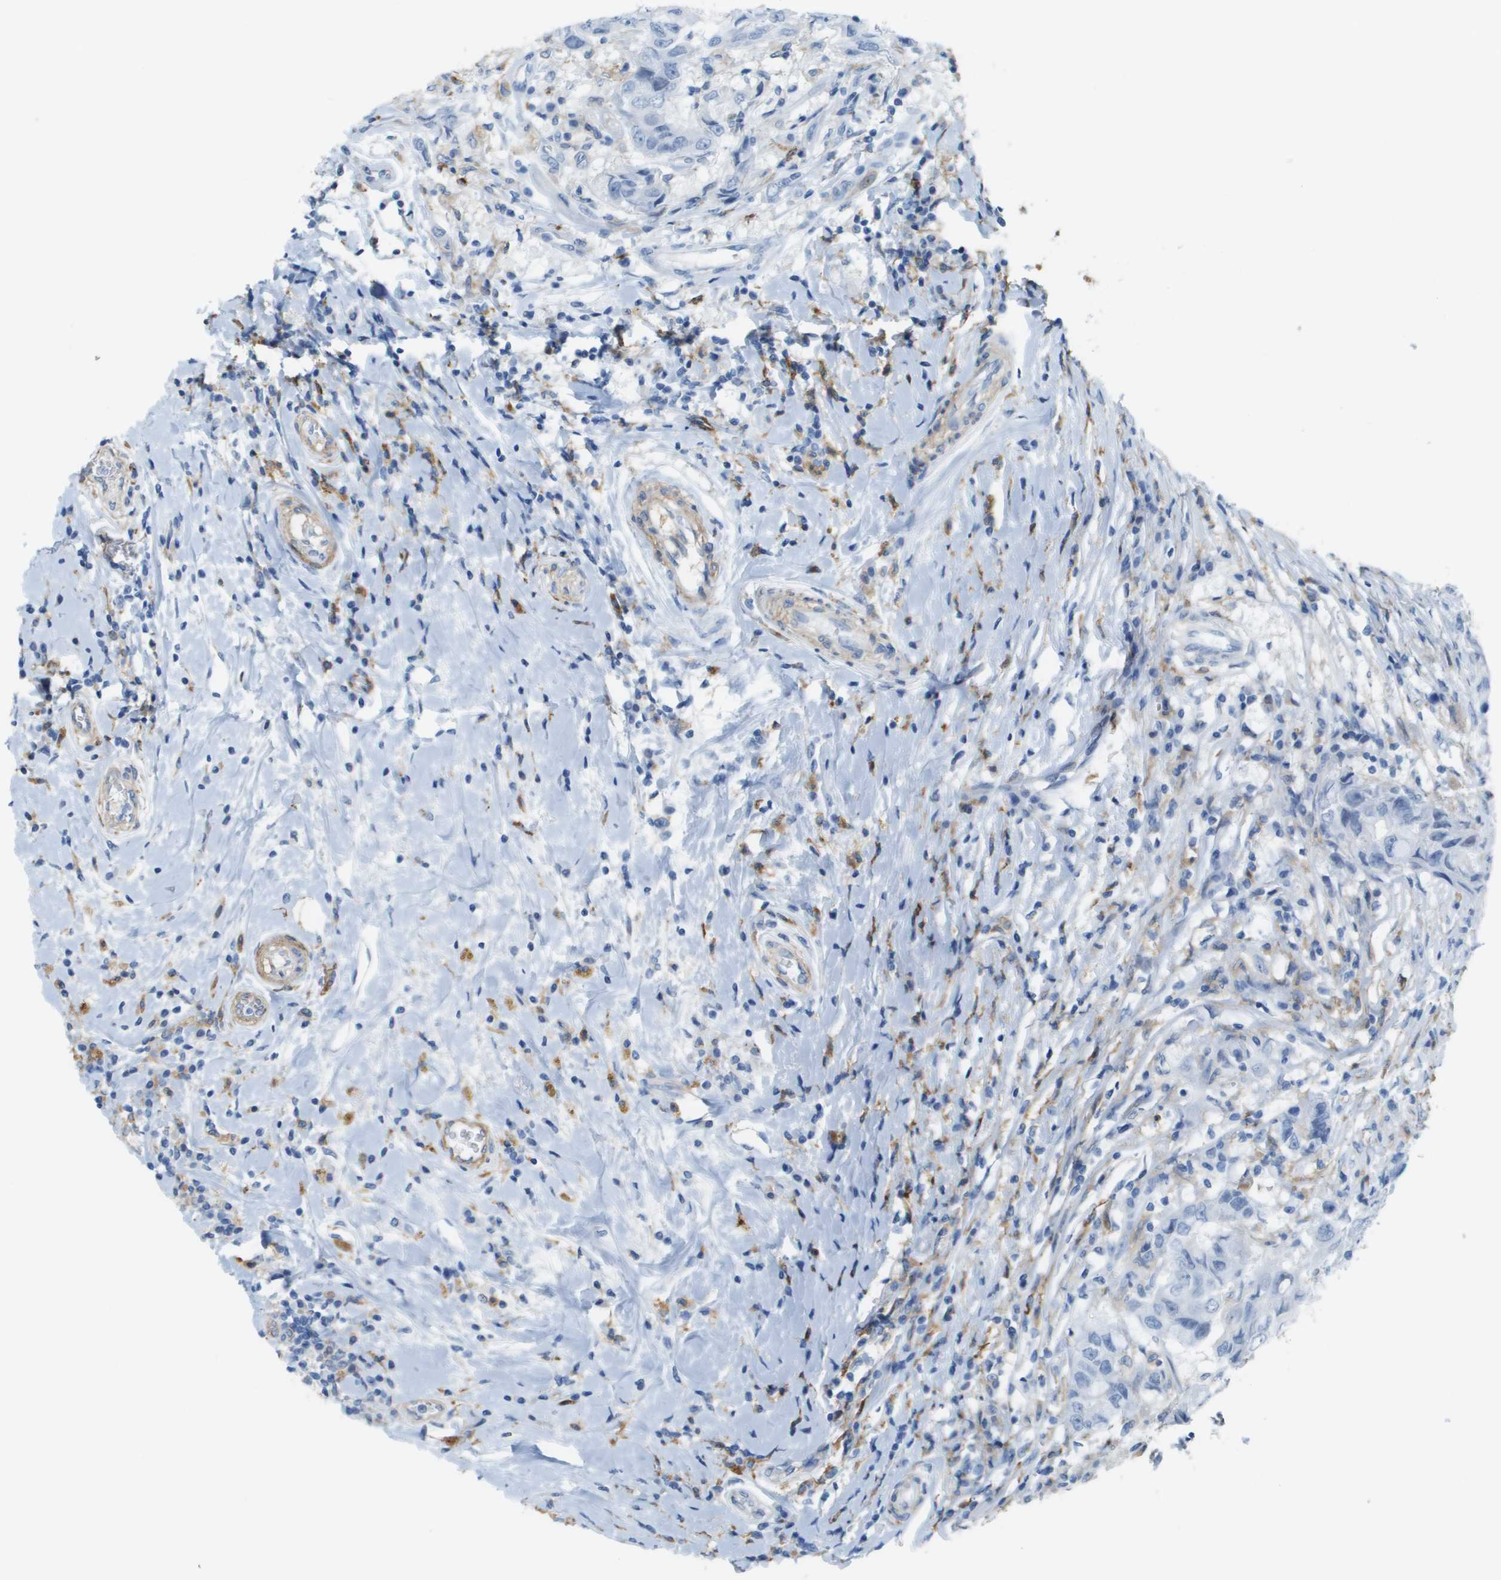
{"staining": {"intensity": "negative", "quantity": "none", "location": "none"}, "tissue": "breast cancer", "cell_type": "Tumor cells", "image_type": "cancer", "snomed": [{"axis": "morphology", "description": "Duct carcinoma"}, {"axis": "topography", "description": "Breast"}], "caption": "Tumor cells show no significant expression in breast invasive ductal carcinoma.", "gene": "ZBTB43", "patient": {"sex": "female", "age": 27}}